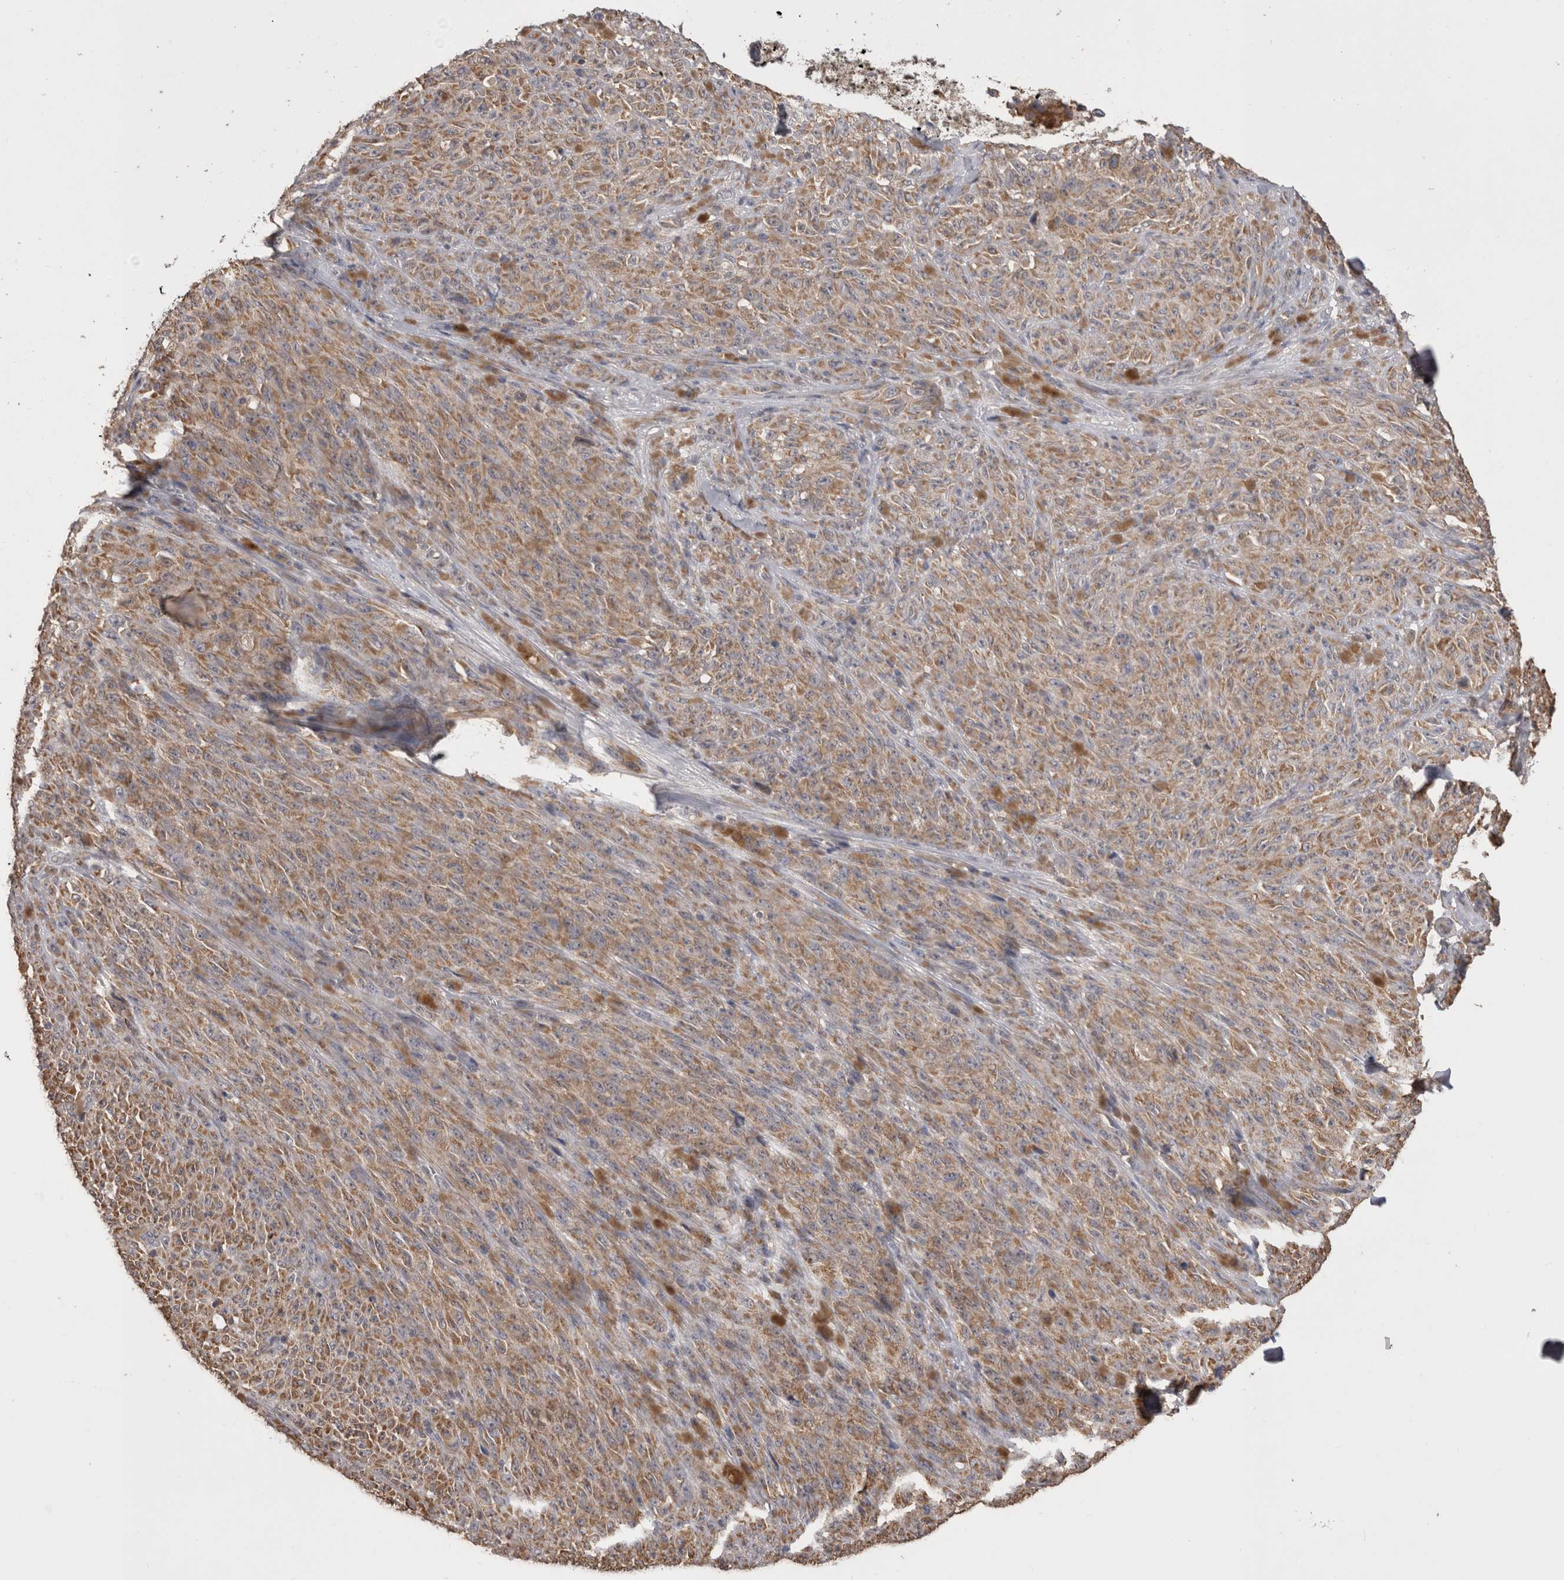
{"staining": {"intensity": "moderate", "quantity": ">75%", "location": "cytoplasmic/membranous"}, "tissue": "melanoma", "cell_type": "Tumor cells", "image_type": "cancer", "snomed": [{"axis": "morphology", "description": "Malignant melanoma, NOS"}, {"axis": "topography", "description": "Skin"}], "caption": "A histopathology image of human melanoma stained for a protein displays moderate cytoplasmic/membranous brown staining in tumor cells. The protein is shown in brown color, while the nuclei are stained blue.", "gene": "PREP", "patient": {"sex": "female", "age": 82}}